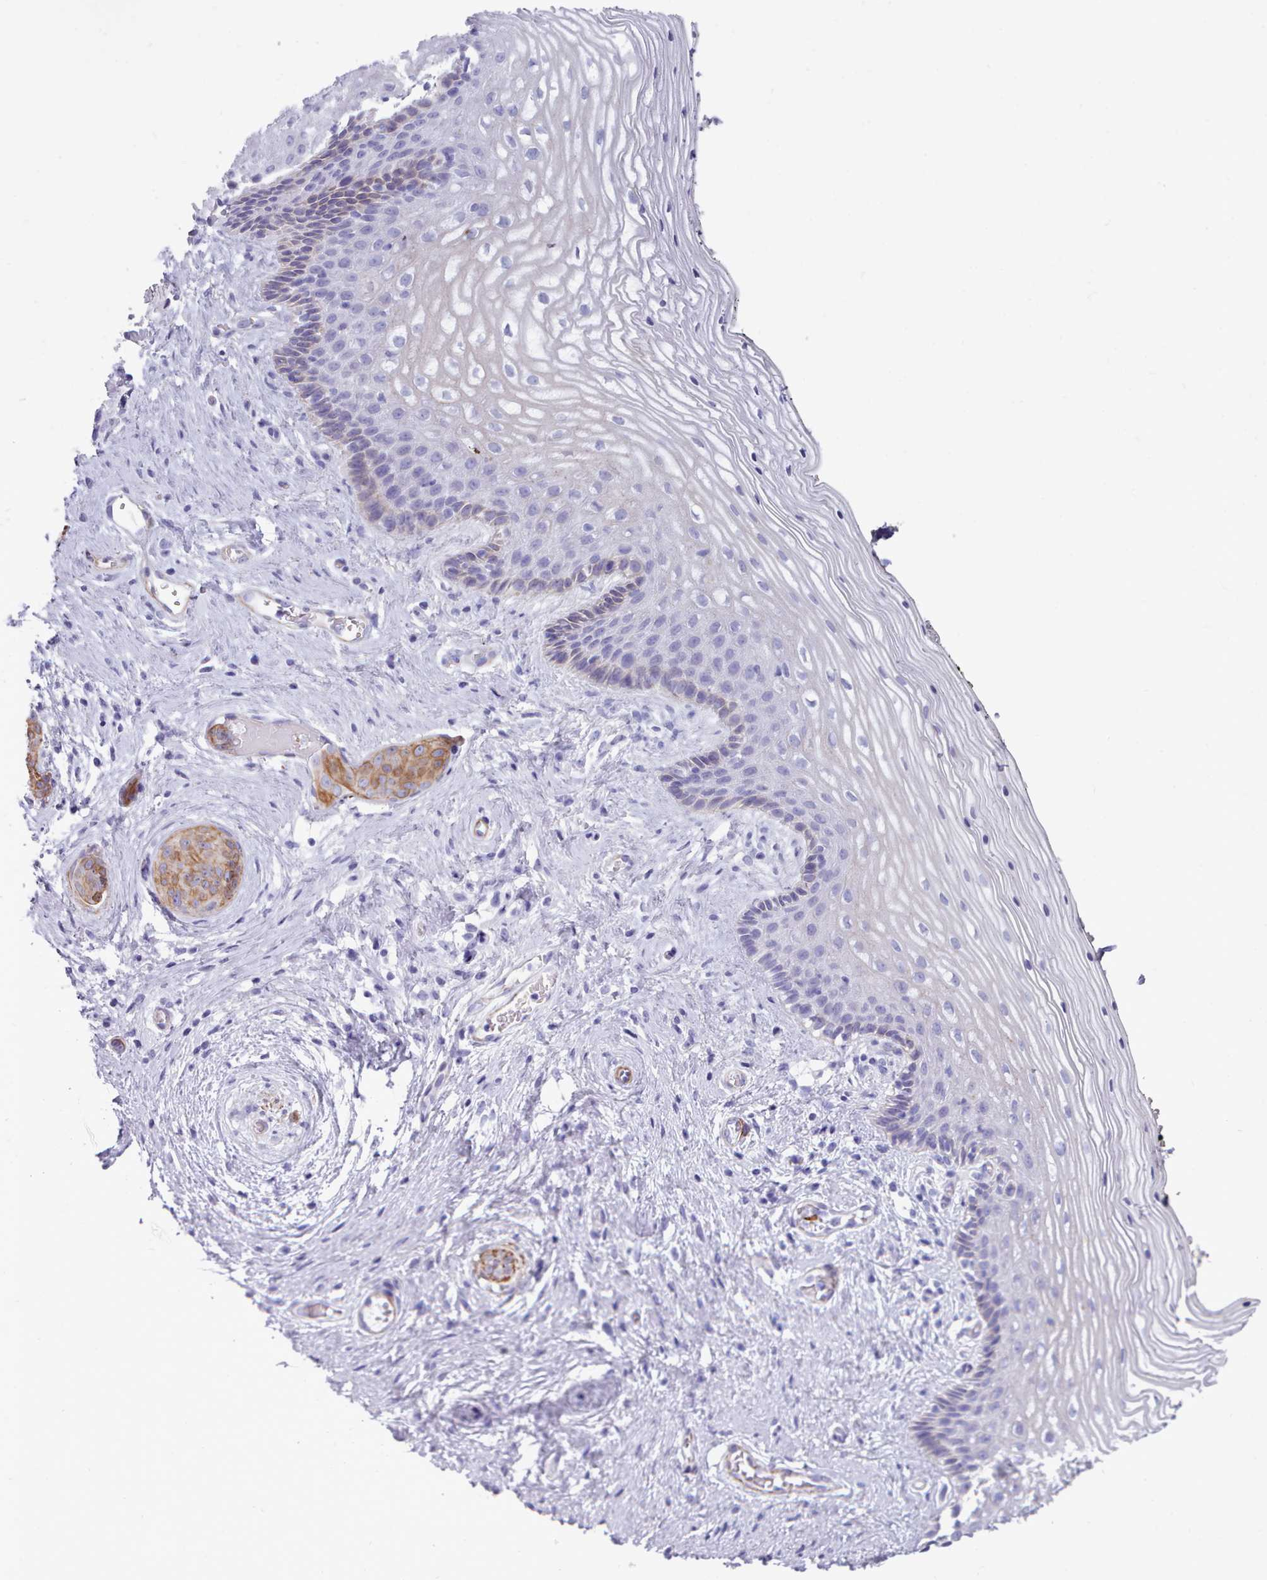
{"staining": {"intensity": "weak", "quantity": "<25%", "location": "cytoplasmic/membranous"}, "tissue": "vagina", "cell_type": "Squamous epithelial cells", "image_type": "normal", "snomed": [{"axis": "morphology", "description": "Normal tissue, NOS"}, {"axis": "topography", "description": "Vagina"}], "caption": "Immunohistochemical staining of normal human vagina displays no significant staining in squamous epithelial cells. (Stains: DAB immunohistochemistry (IHC) with hematoxylin counter stain, Microscopy: brightfield microscopy at high magnification).", "gene": "FPGS", "patient": {"sex": "female", "age": 47}}